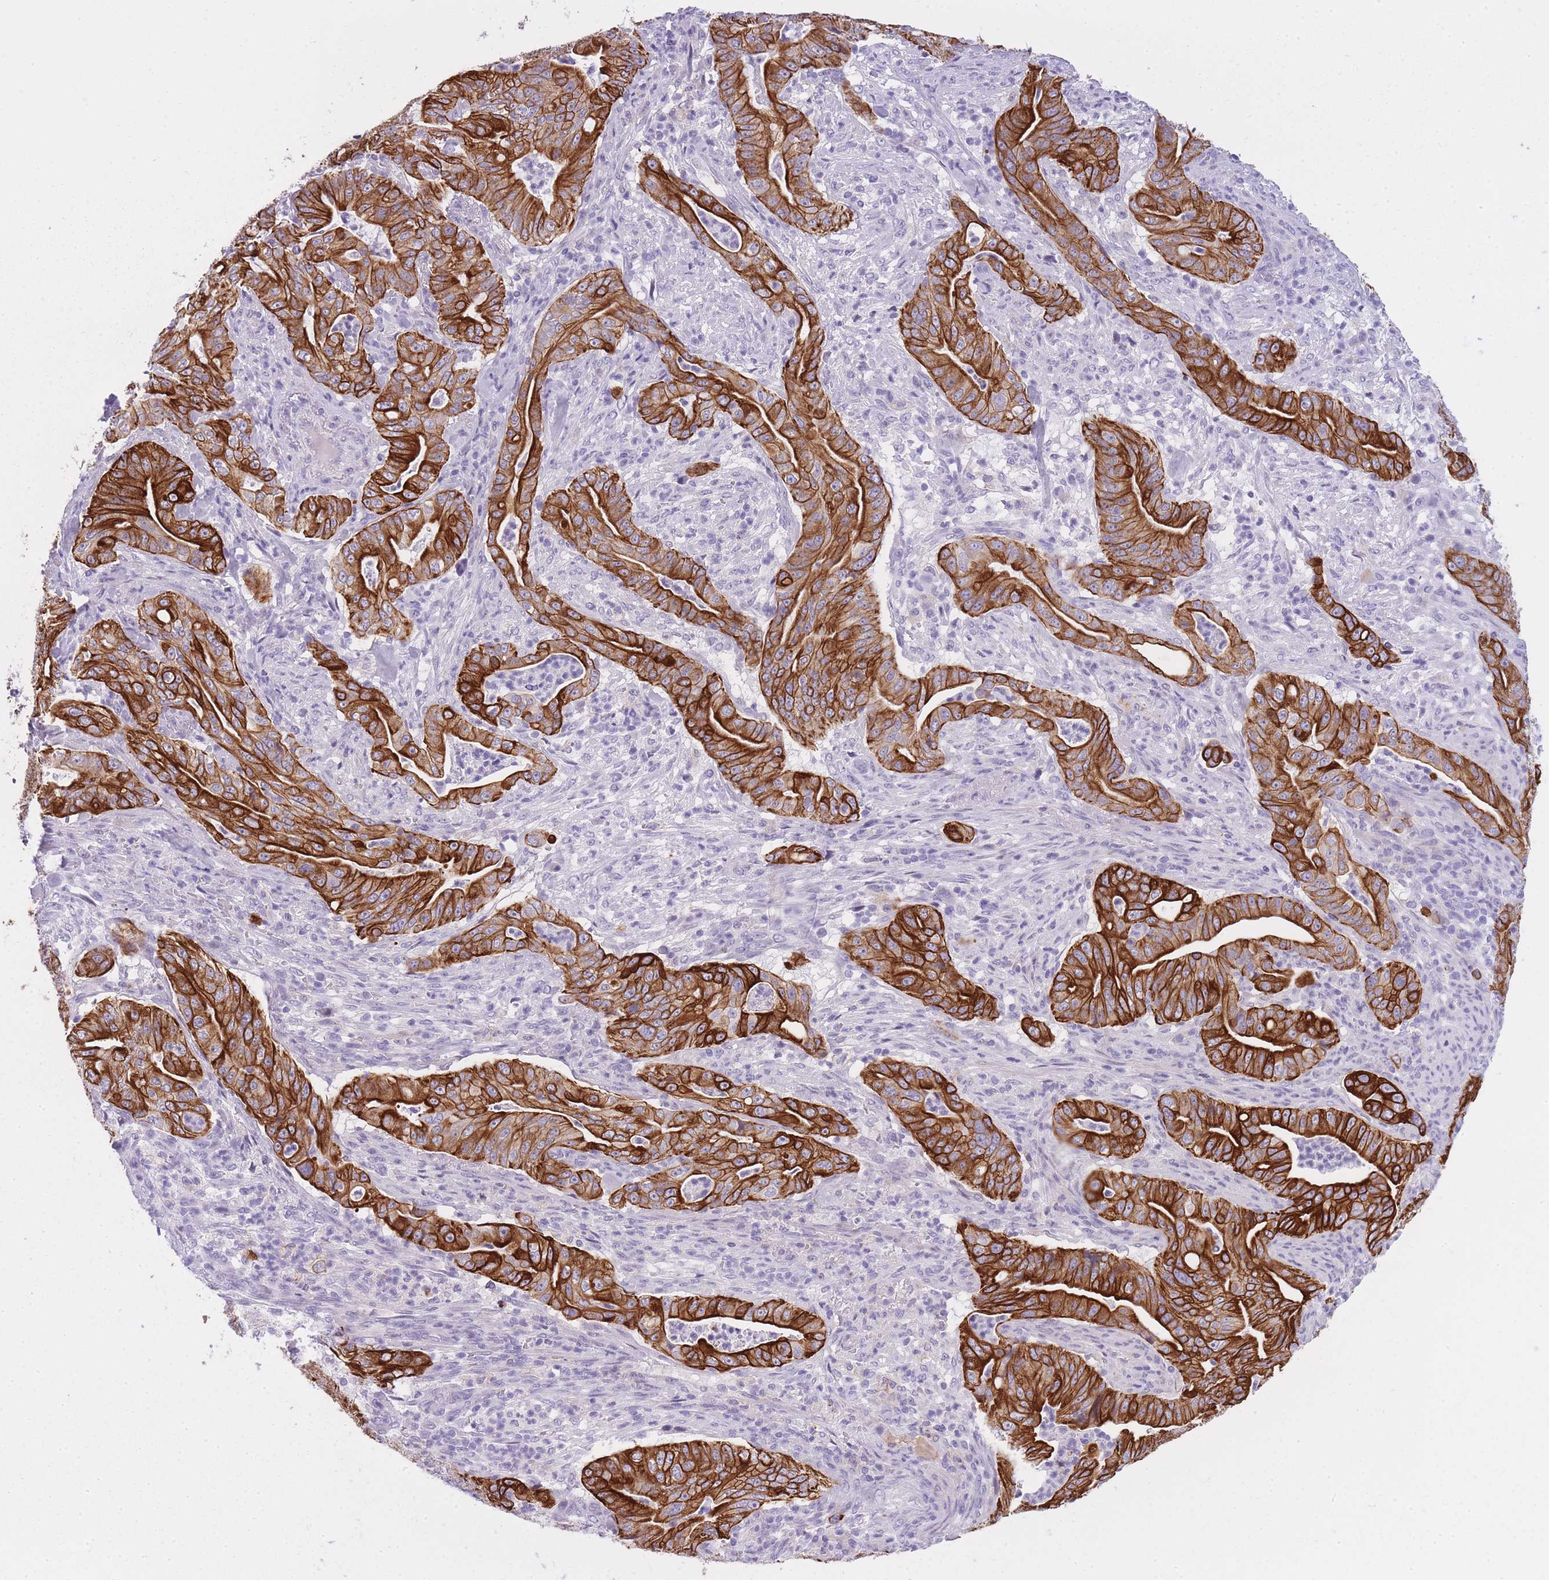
{"staining": {"intensity": "strong", "quantity": ">75%", "location": "cytoplasmic/membranous"}, "tissue": "pancreatic cancer", "cell_type": "Tumor cells", "image_type": "cancer", "snomed": [{"axis": "morphology", "description": "Adenocarcinoma, NOS"}, {"axis": "topography", "description": "Pancreas"}], "caption": "An image of human pancreatic adenocarcinoma stained for a protein shows strong cytoplasmic/membranous brown staining in tumor cells. (DAB (3,3'-diaminobenzidine) = brown stain, brightfield microscopy at high magnification).", "gene": "RADX", "patient": {"sex": "male", "age": 71}}